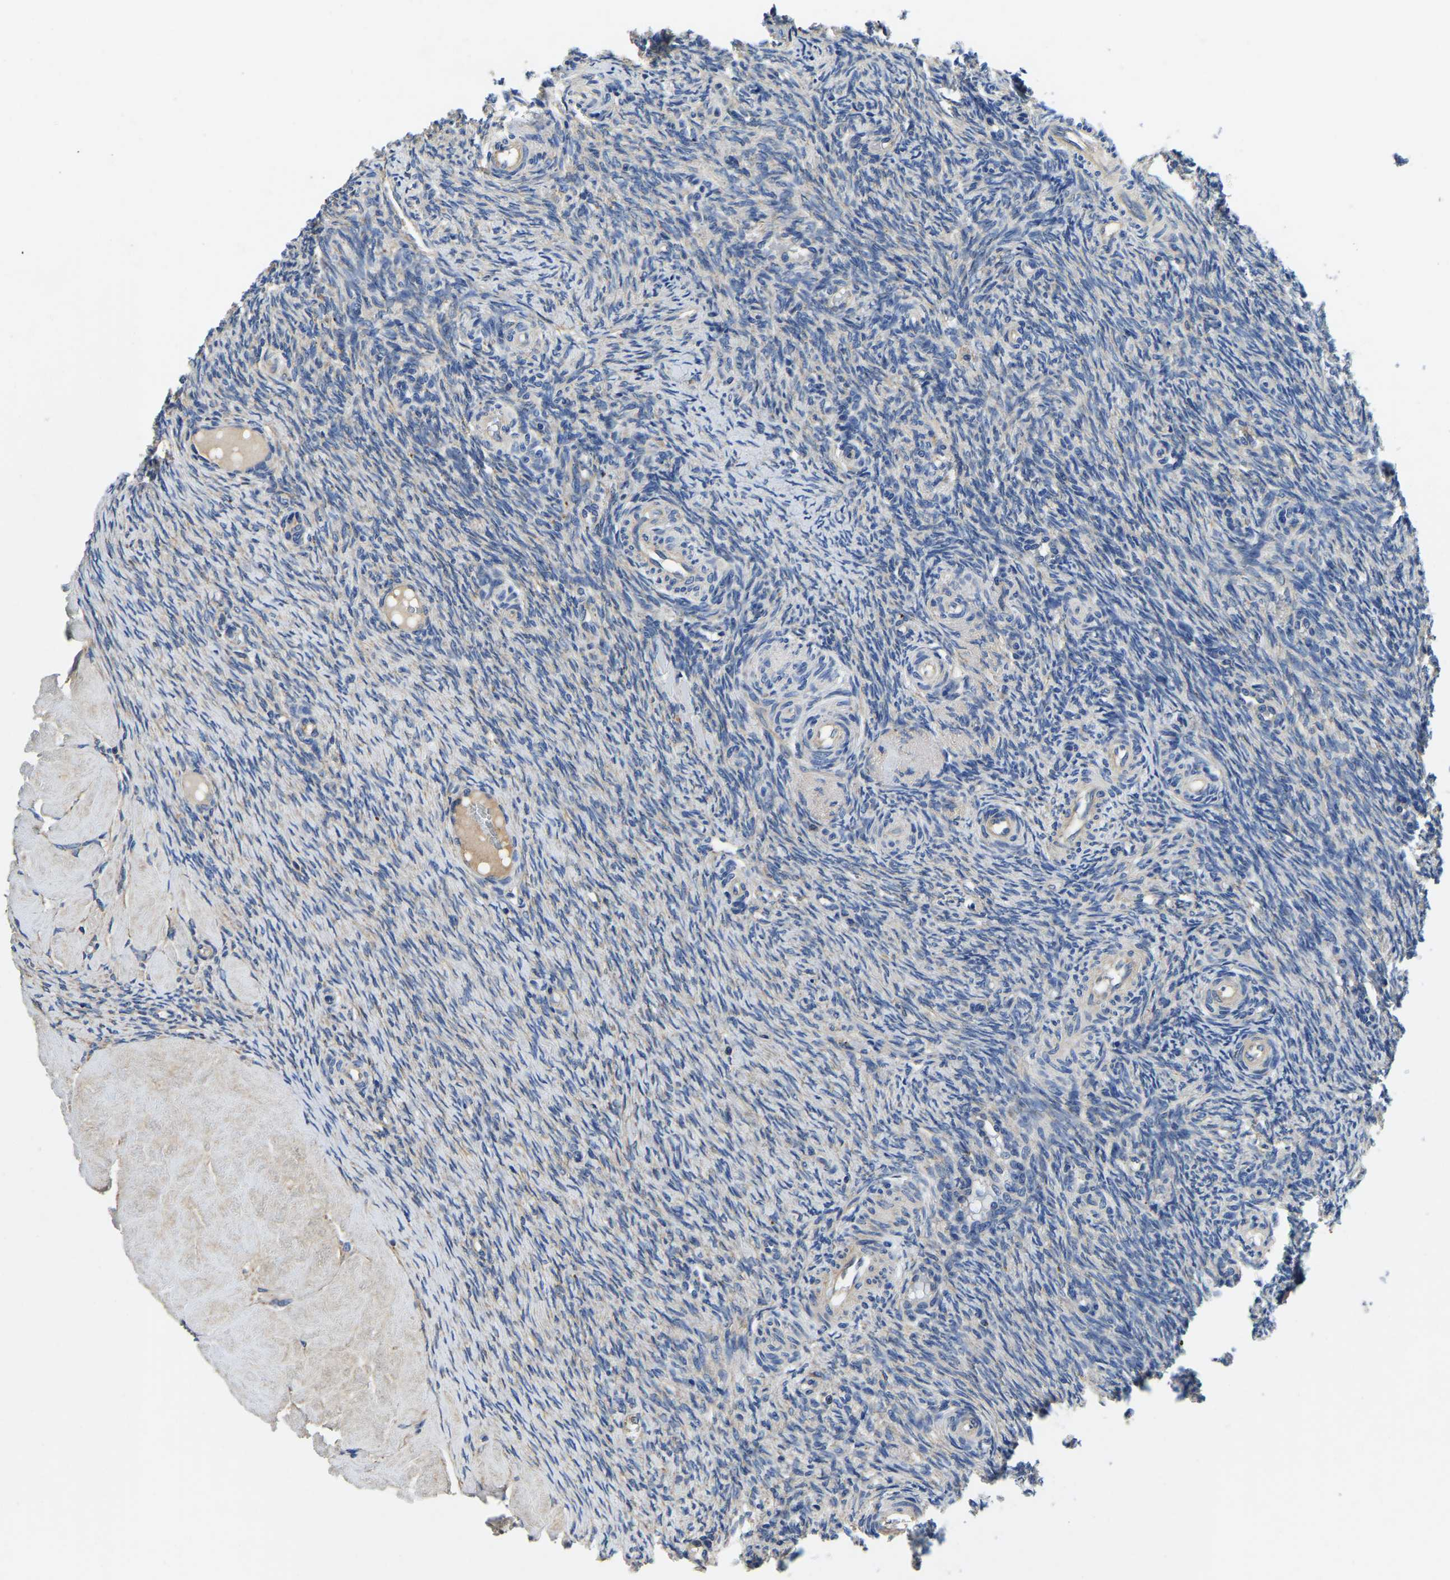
{"staining": {"intensity": "weak", "quantity": "25%-75%", "location": "cytoplasmic/membranous"}, "tissue": "ovary", "cell_type": "Follicle cells", "image_type": "normal", "snomed": [{"axis": "morphology", "description": "Normal tissue, NOS"}, {"axis": "topography", "description": "Ovary"}], "caption": "Immunohistochemistry of normal ovary demonstrates low levels of weak cytoplasmic/membranous positivity in approximately 25%-75% of follicle cells.", "gene": "STAT2", "patient": {"sex": "female", "age": 41}}